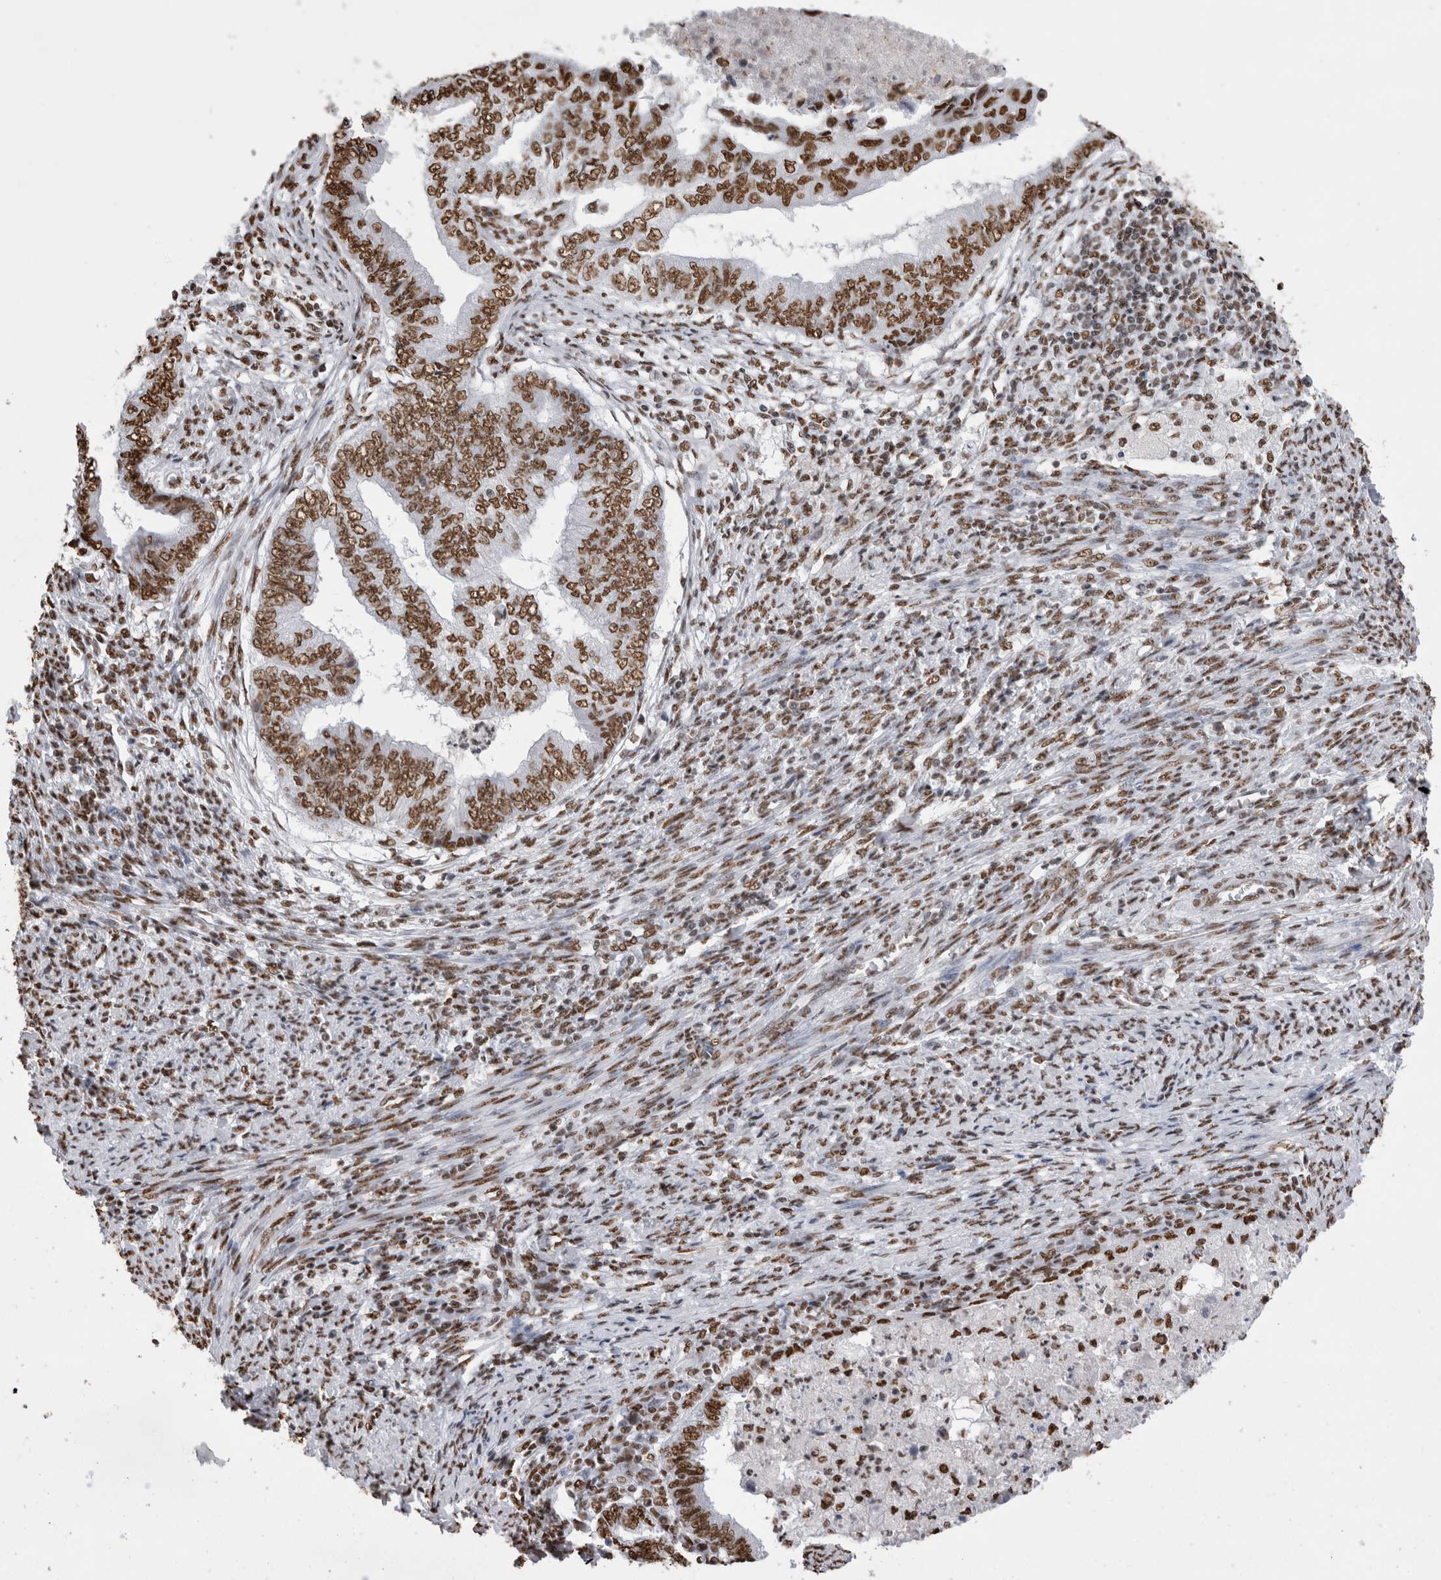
{"staining": {"intensity": "strong", "quantity": ">75%", "location": "nuclear"}, "tissue": "endometrial cancer", "cell_type": "Tumor cells", "image_type": "cancer", "snomed": [{"axis": "morphology", "description": "Polyp, NOS"}, {"axis": "morphology", "description": "Adenocarcinoma, NOS"}, {"axis": "morphology", "description": "Adenoma, NOS"}, {"axis": "topography", "description": "Endometrium"}], "caption": "Immunohistochemistry (DAB) staining of human polyp (endometrial) displays strong nuclear protein staining in about >75% of tumor cells. (Stains: DAB in brown, nuclei in blue, Microscopy: brightfield microscopy at high magnification).", "gene": "ALPK3", "patient": {"sex": "female", "age": 79}}